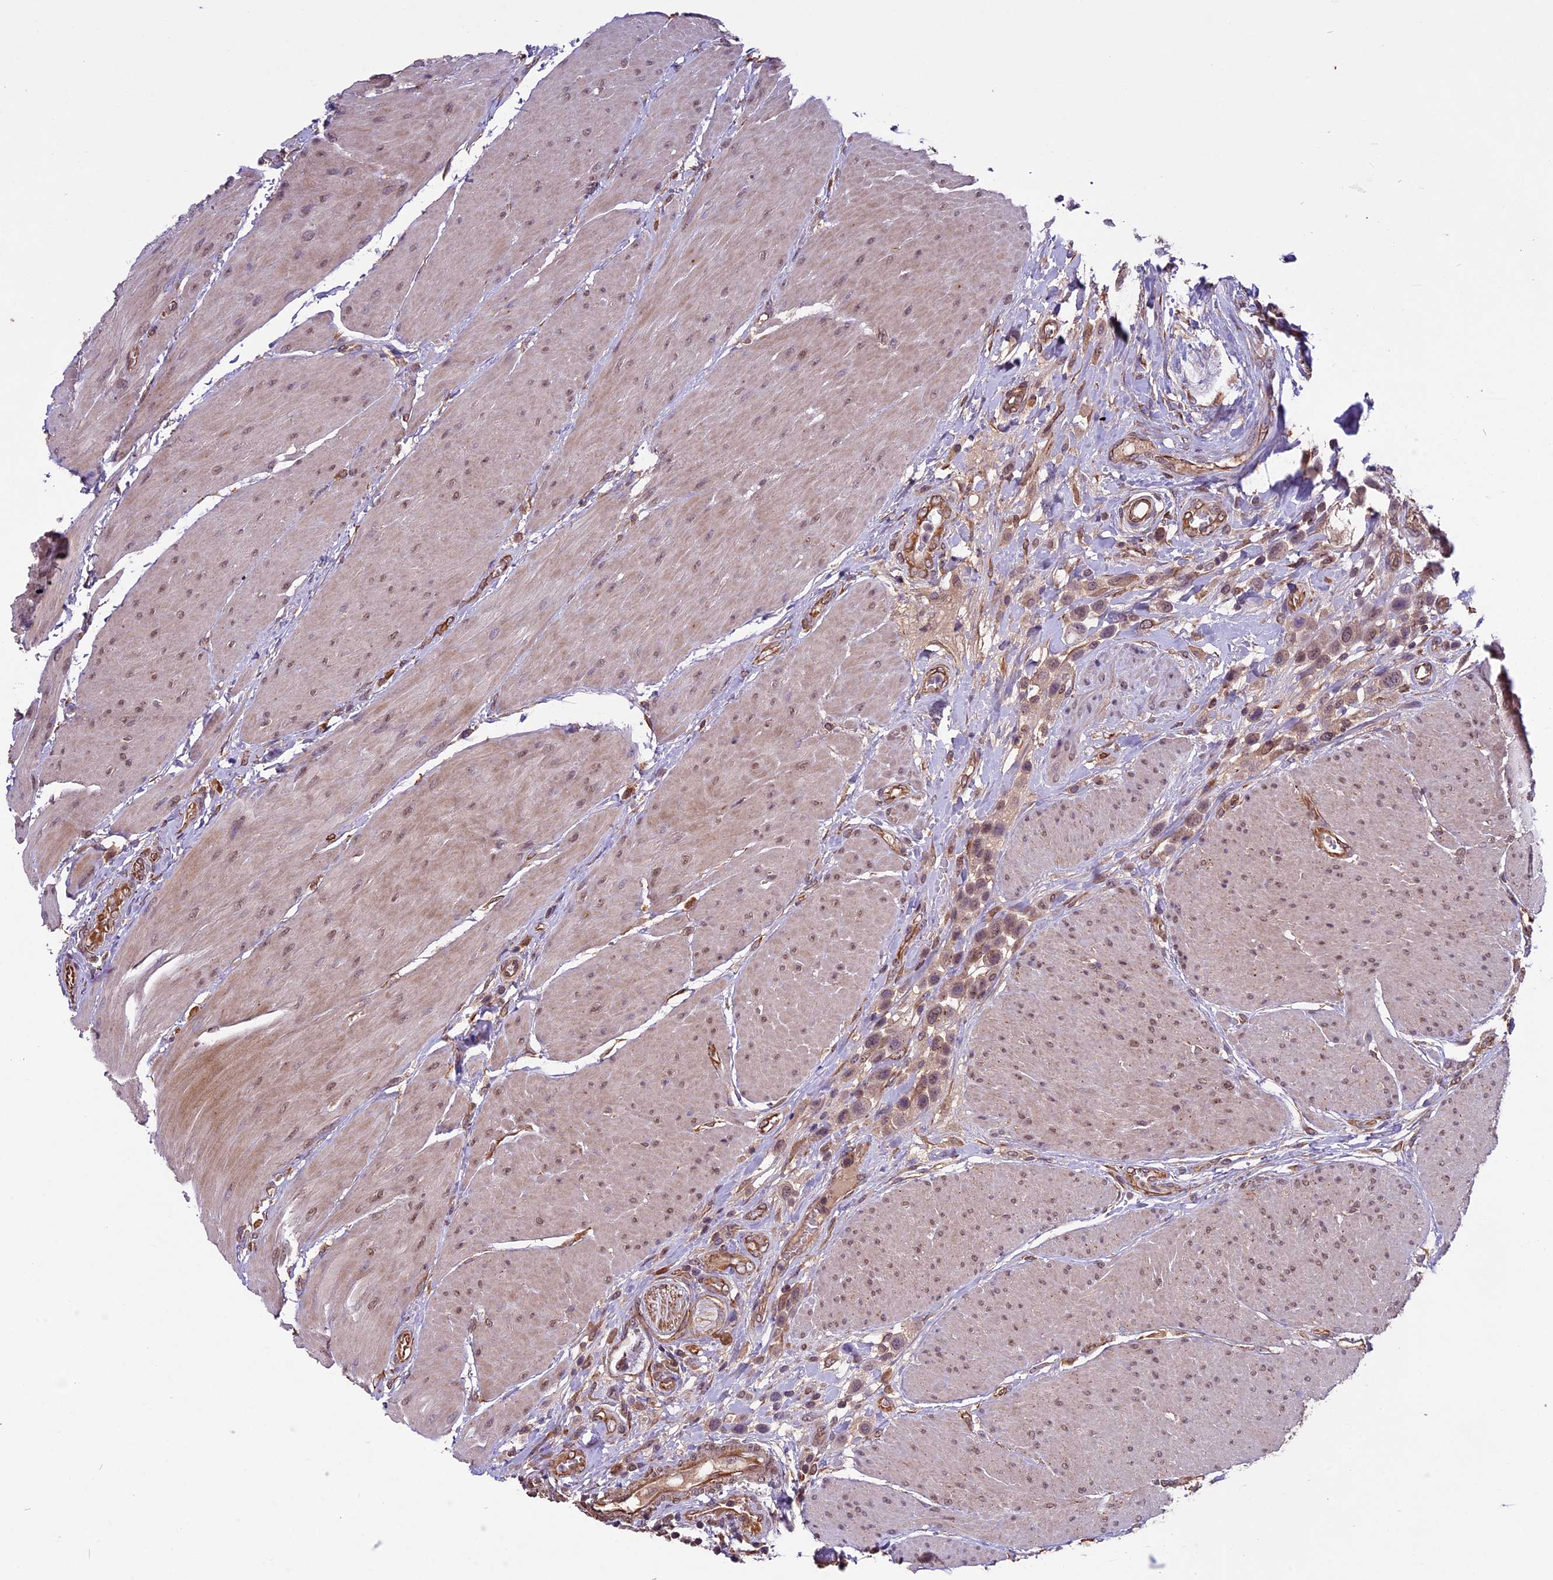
{"staining": {"intensity": "weak", "quantity": ">75%", "location": "cytoplasmic/membranous,nuclear"}, "tissue": "urothelial cancer", "cell_type": "Tumor cells", "image_type": "cancer", "snomed": [{"axis": "morphology", "description": "Urothelial carcinoma, High grade"}, {"axis": "topography", "description": "Urinary bladder"}], "caption": "Urothelial carcinoma (high-grade) stained with immunohistochemistry (IHC) displays weak cytoplasmic/membranous and nuclear positivity in about >75% of tumor cells.", "gene": "C3orf70", "patient": {"sex": "male", "age": 50}}